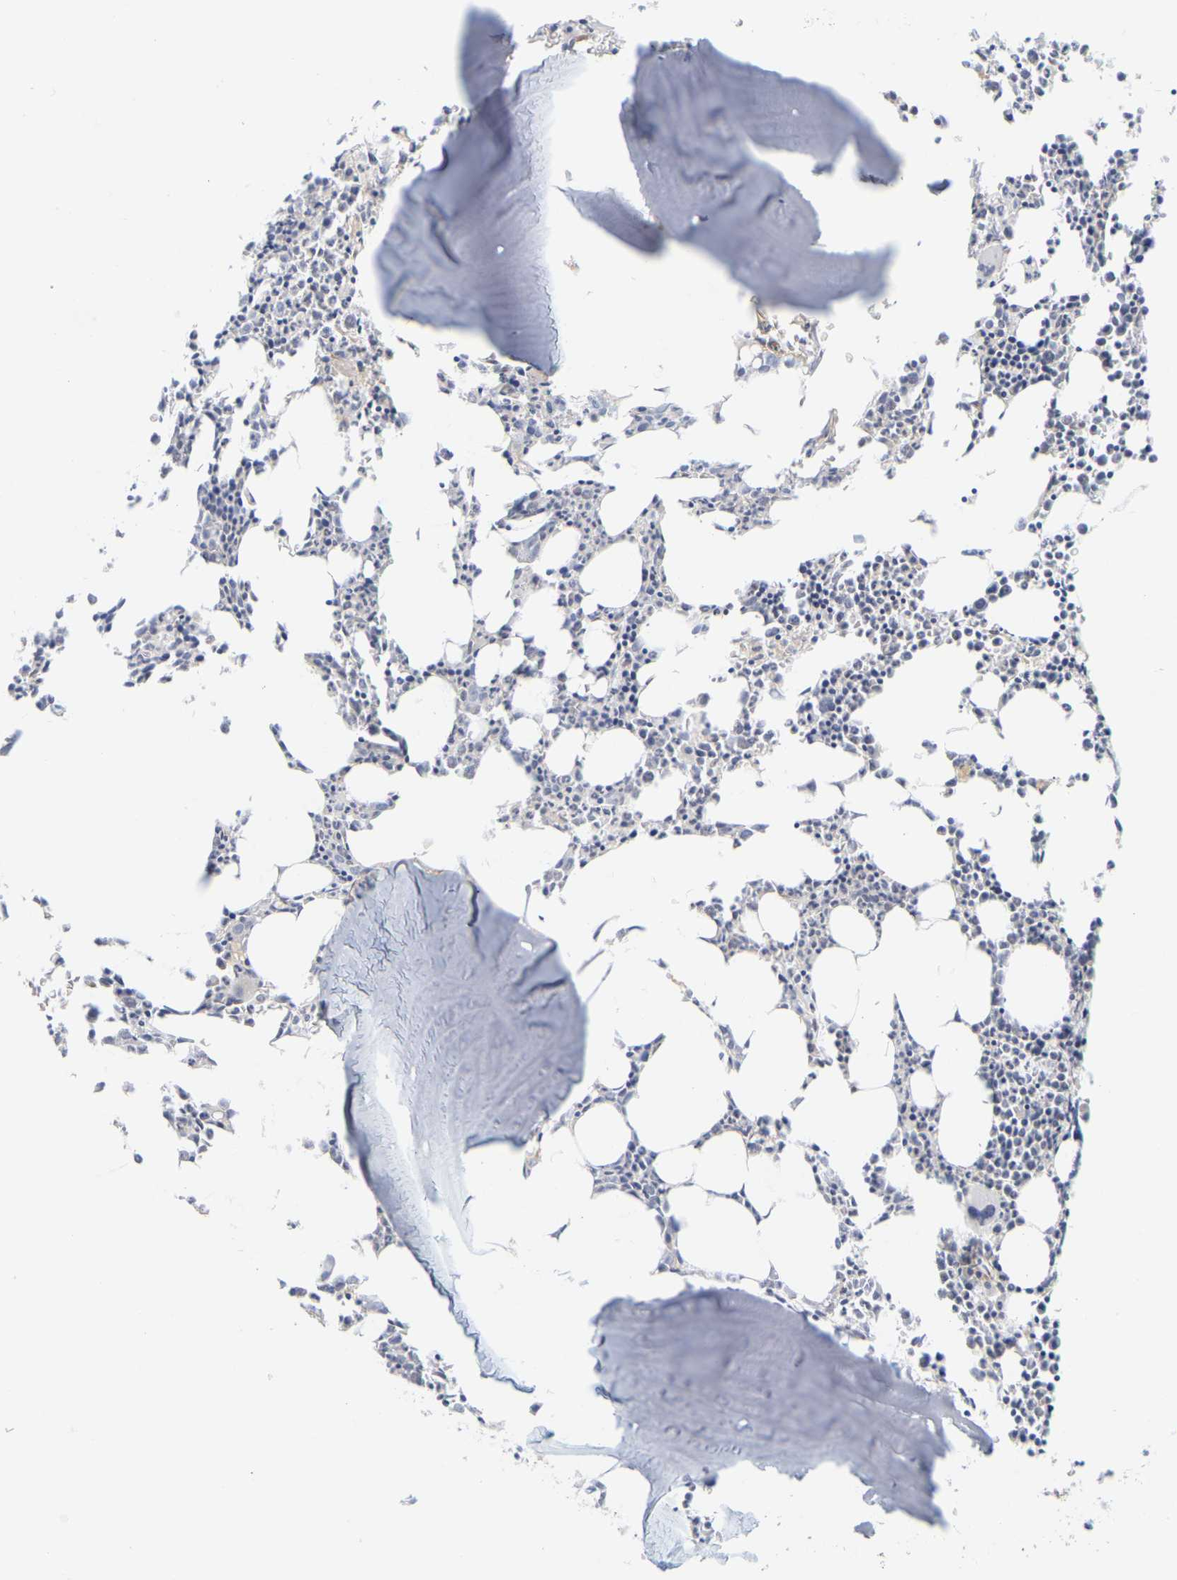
{"staining": {"intensity": "moderate", "quantity": "<25%", "location": "cytoplasmic/membranous"}, "tissue": "bone marrow", "cell_type": "Hematopoietic cells", "image_type": "normal", "snomed": [{"axis": "morphology", "description": "Normal tissue, NOS"}, {"axis": "morphology", "description": "Inflammation, NOS"}, {"axis": "topography", "description": "Bone marrow"}], "caption": "Bone marrow stained with DAB (3,3'-diaminobenzidine) immunohistochemistry (IHC) demonstrates low levels of moderate cytoplasmic/membranous staining in about <25% of hematopoietic cells.", "gene": "RAPH1", "patient": {"sex": "female", "age": 40}}